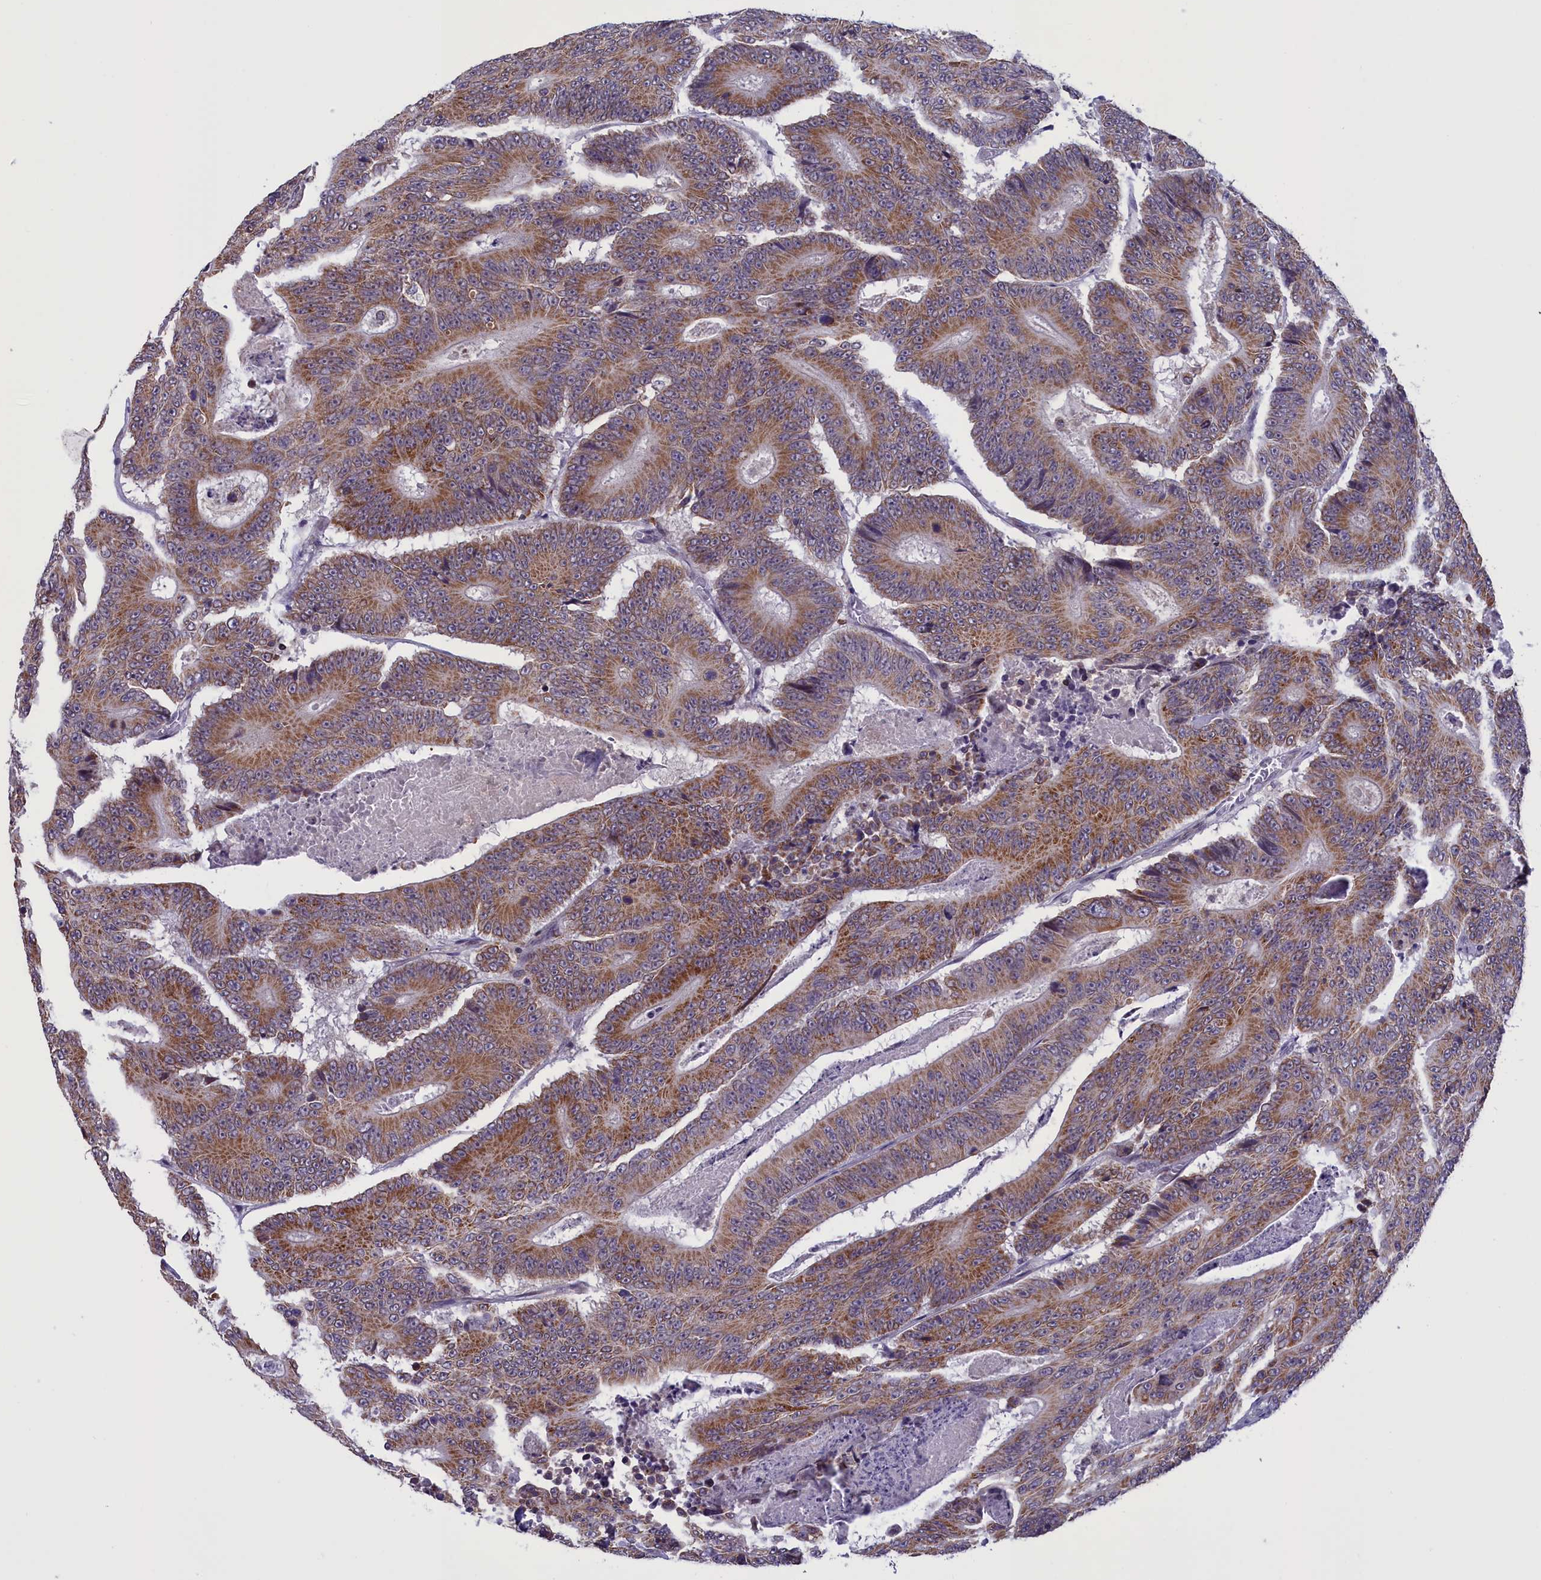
{"staining": {"intensity": "strong", "quantity": ">75%", "location": "cytoplasmic/membranous"}, "tissue": "colorectal cancer", "cell_type": "Tumor cells", "image_type": "cancer", "snomed": [{"axis": "morphology", "description": "Adenocarcinoma, NOS"}, {"axis": "topography", "description": "Colon"}], "caption": "A micrograph showing strong cytoplasmic/membranous expression in about >75% of tumor cells in colorectal cancer, as visualized by brown immunohistochemical staining.", "gene": "PARS2", "patient": {"sex": "male", "age": 83}}